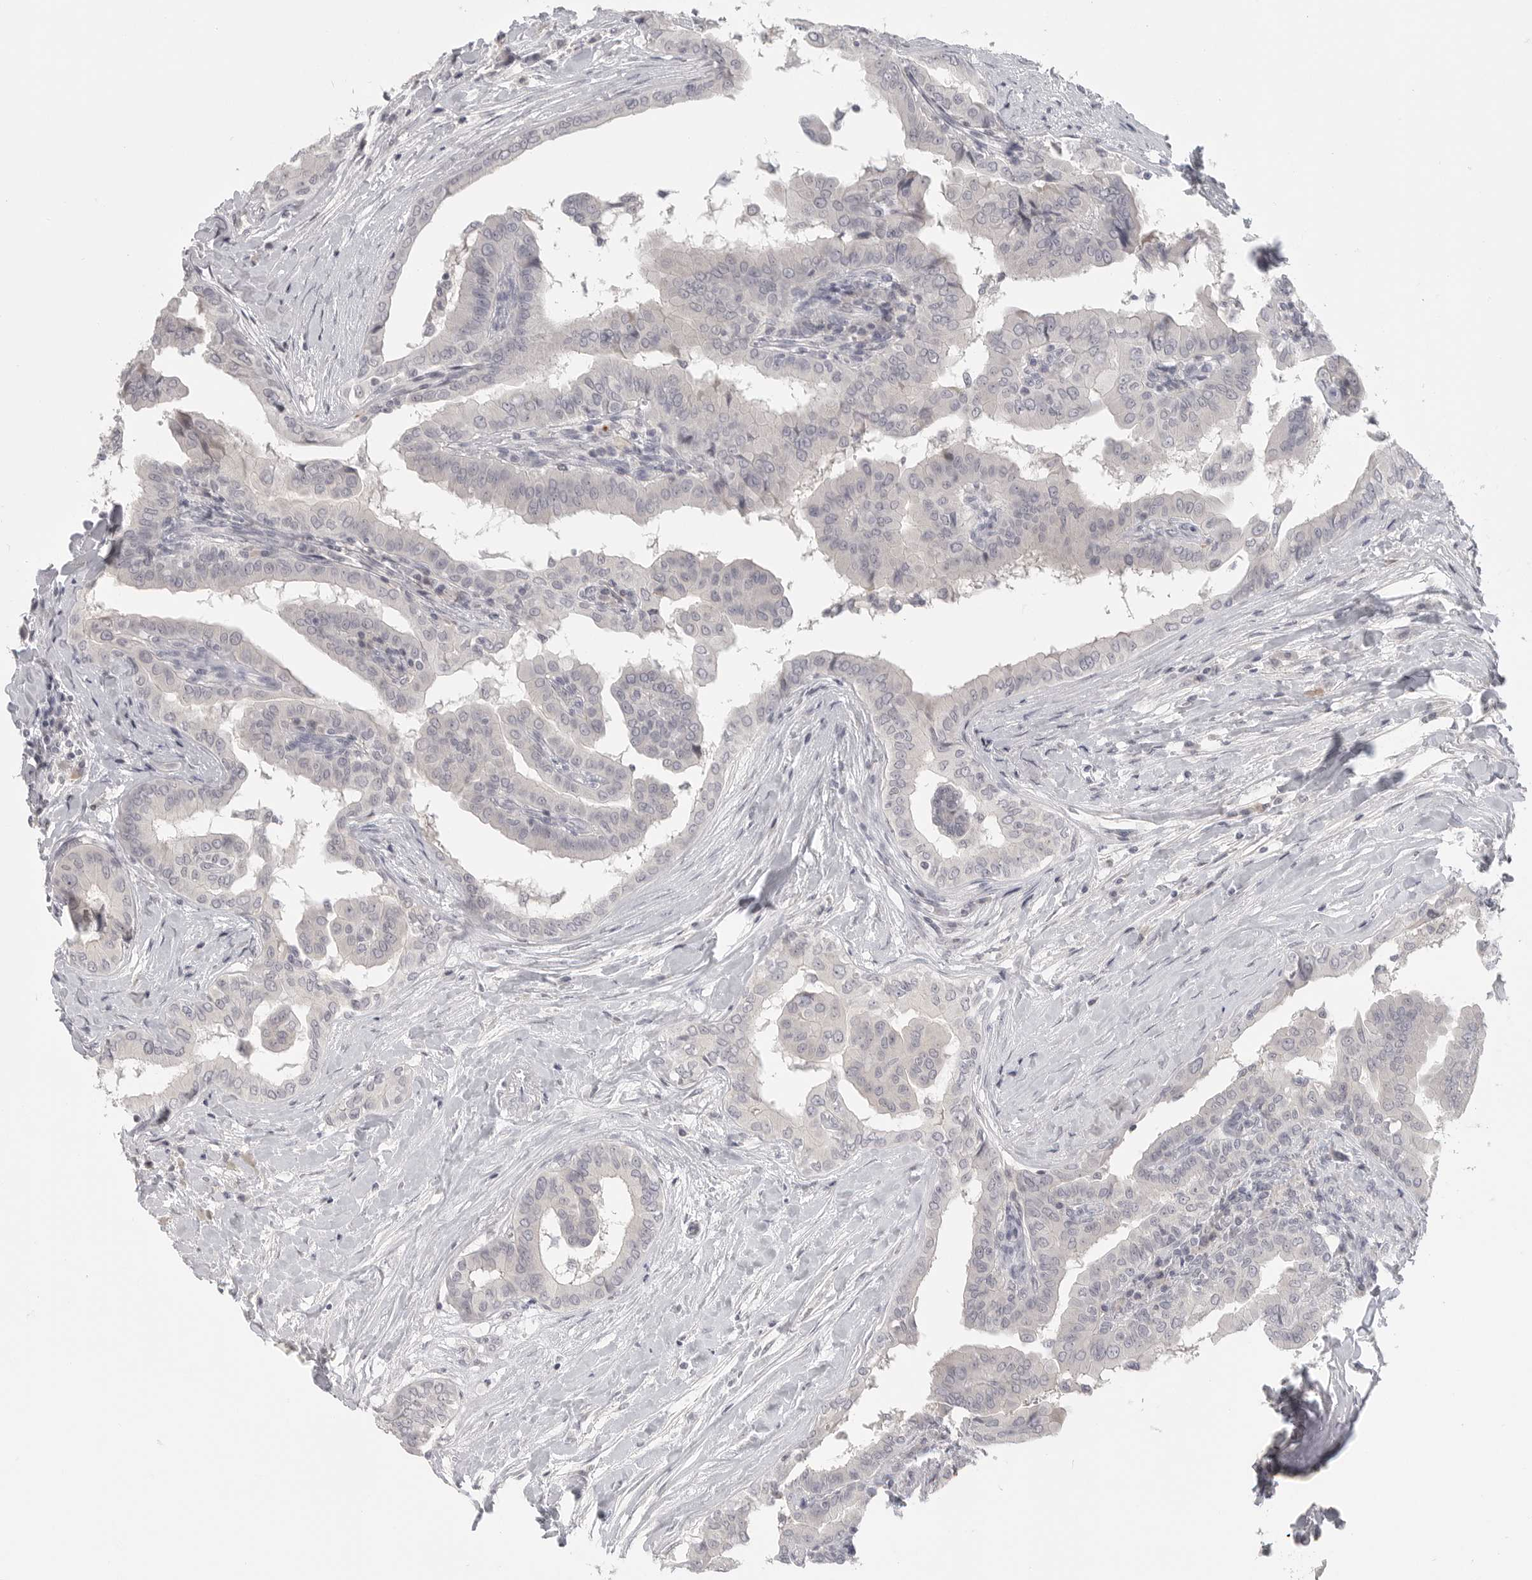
{"staining": {"intensity": "negative", "quantity": "none", "location": "none"}, "tissue": "thyroid cancer", "cell_type": "Tumor cells", "image_type": "cancer", "snomed": [{"axis": "morphology", "description": "Papillary adenocarcinoma, NOS"}, {"axis": "topography", "description": "Thyroid gland"}], "caption": "This is an immunohistochemistry (IHC) micrograph of human thyroid cancer (papillary adenocarcinoma). There is no positivity in tumor cells.", "gene": "HMGCS2", "patient": {"sex": "male", "age": 33}}